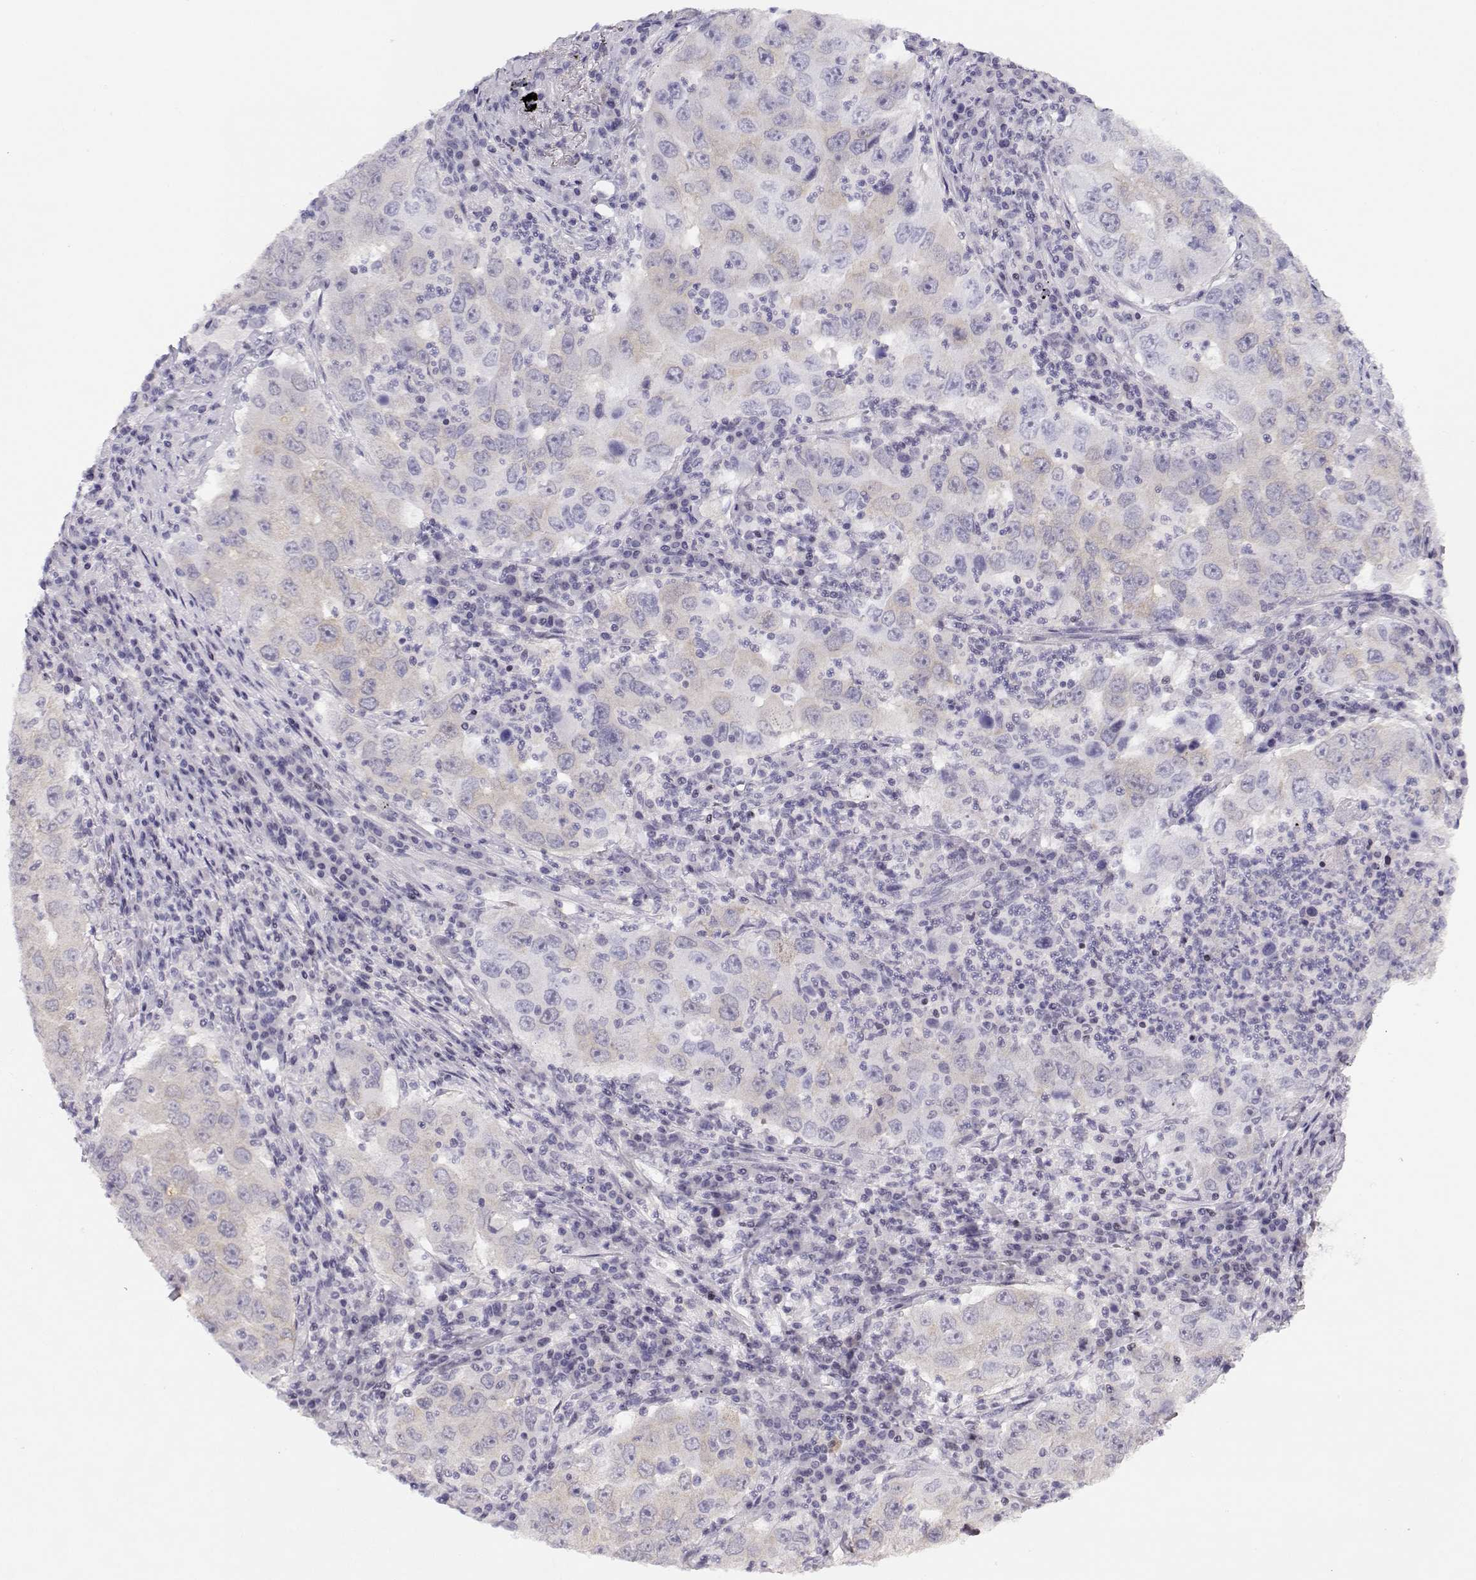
{"staining": {"intensity": "weak", "quantity": "25%-75%", "location": "cytoplasmic/membranous"}, "tissue": "lung cancer", "cell_type": "Tumor cells", "image_type": "cancer", "snomed": [{"axis": "morphology", "description": "Adenocarcinoma, NOS"}, {"axis": "topography", "description": "Lung"}], "caption": "Immunohistochemical staining of adenocarcinoma (lung) shows weak cytoplasmic/membranous protein expression in about 25%-75% of tumor cells. Ihc stains the protein in brown and the nuclei are stained blue.", "gene": "CRX", "patient": {"sex": "male", "age": 73}}